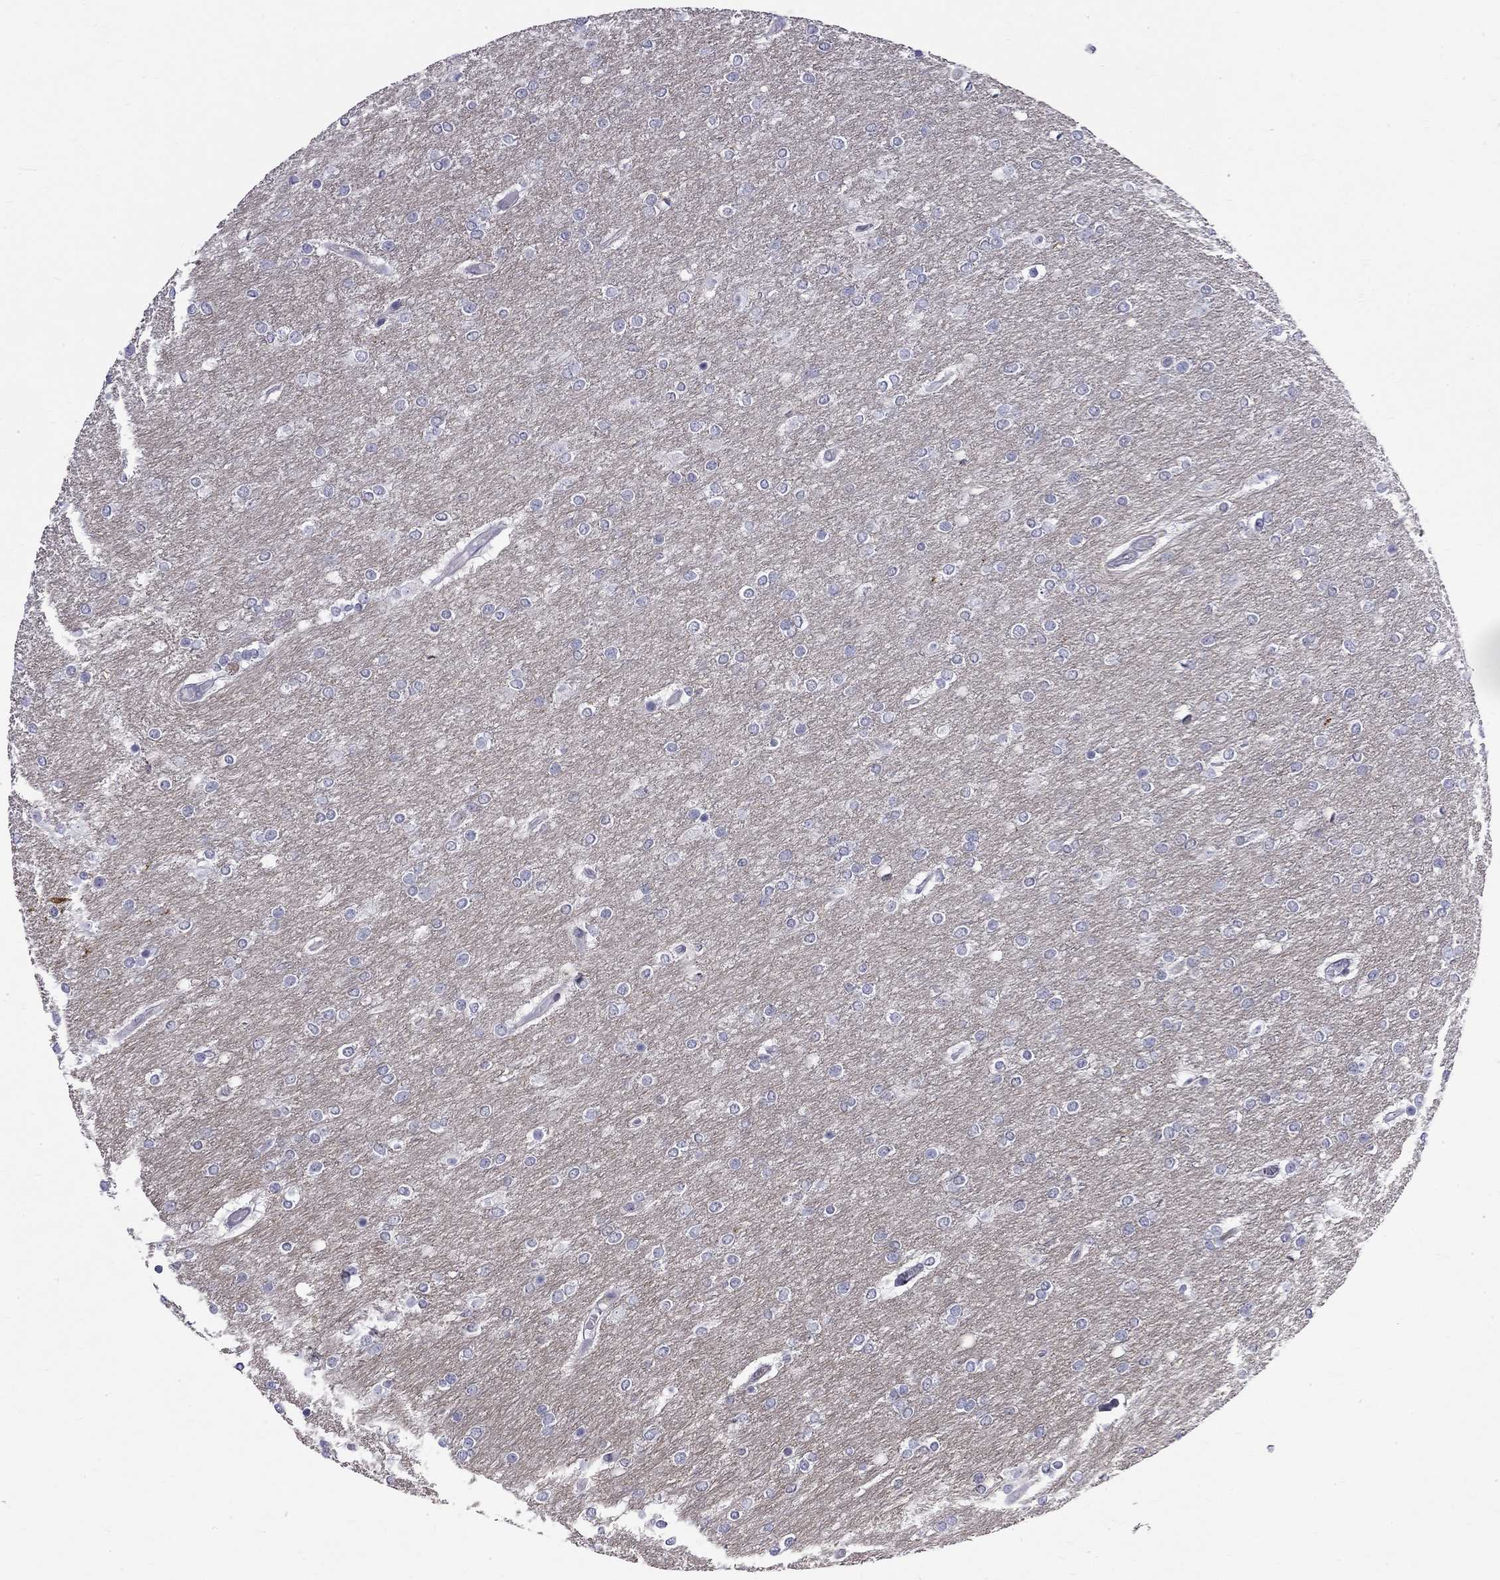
{"staining": {"intensity": "negative", "quantity": "none", "location": "none"}, "tissue": "glioma", "cell_type": "Tumor cells", "image_type": "cancer", "snomed": [{"axis": "morphology", "description": "Glioma, malignant, High grade"}, {"axis": "topography", "description": "Brain"}], "caption": "Photomicrograph shows no significant protein expression in tumor cells of malignant high-grade glioma.", "gene": "RTL9", "patient": {"sex": "female", "age": 61}}